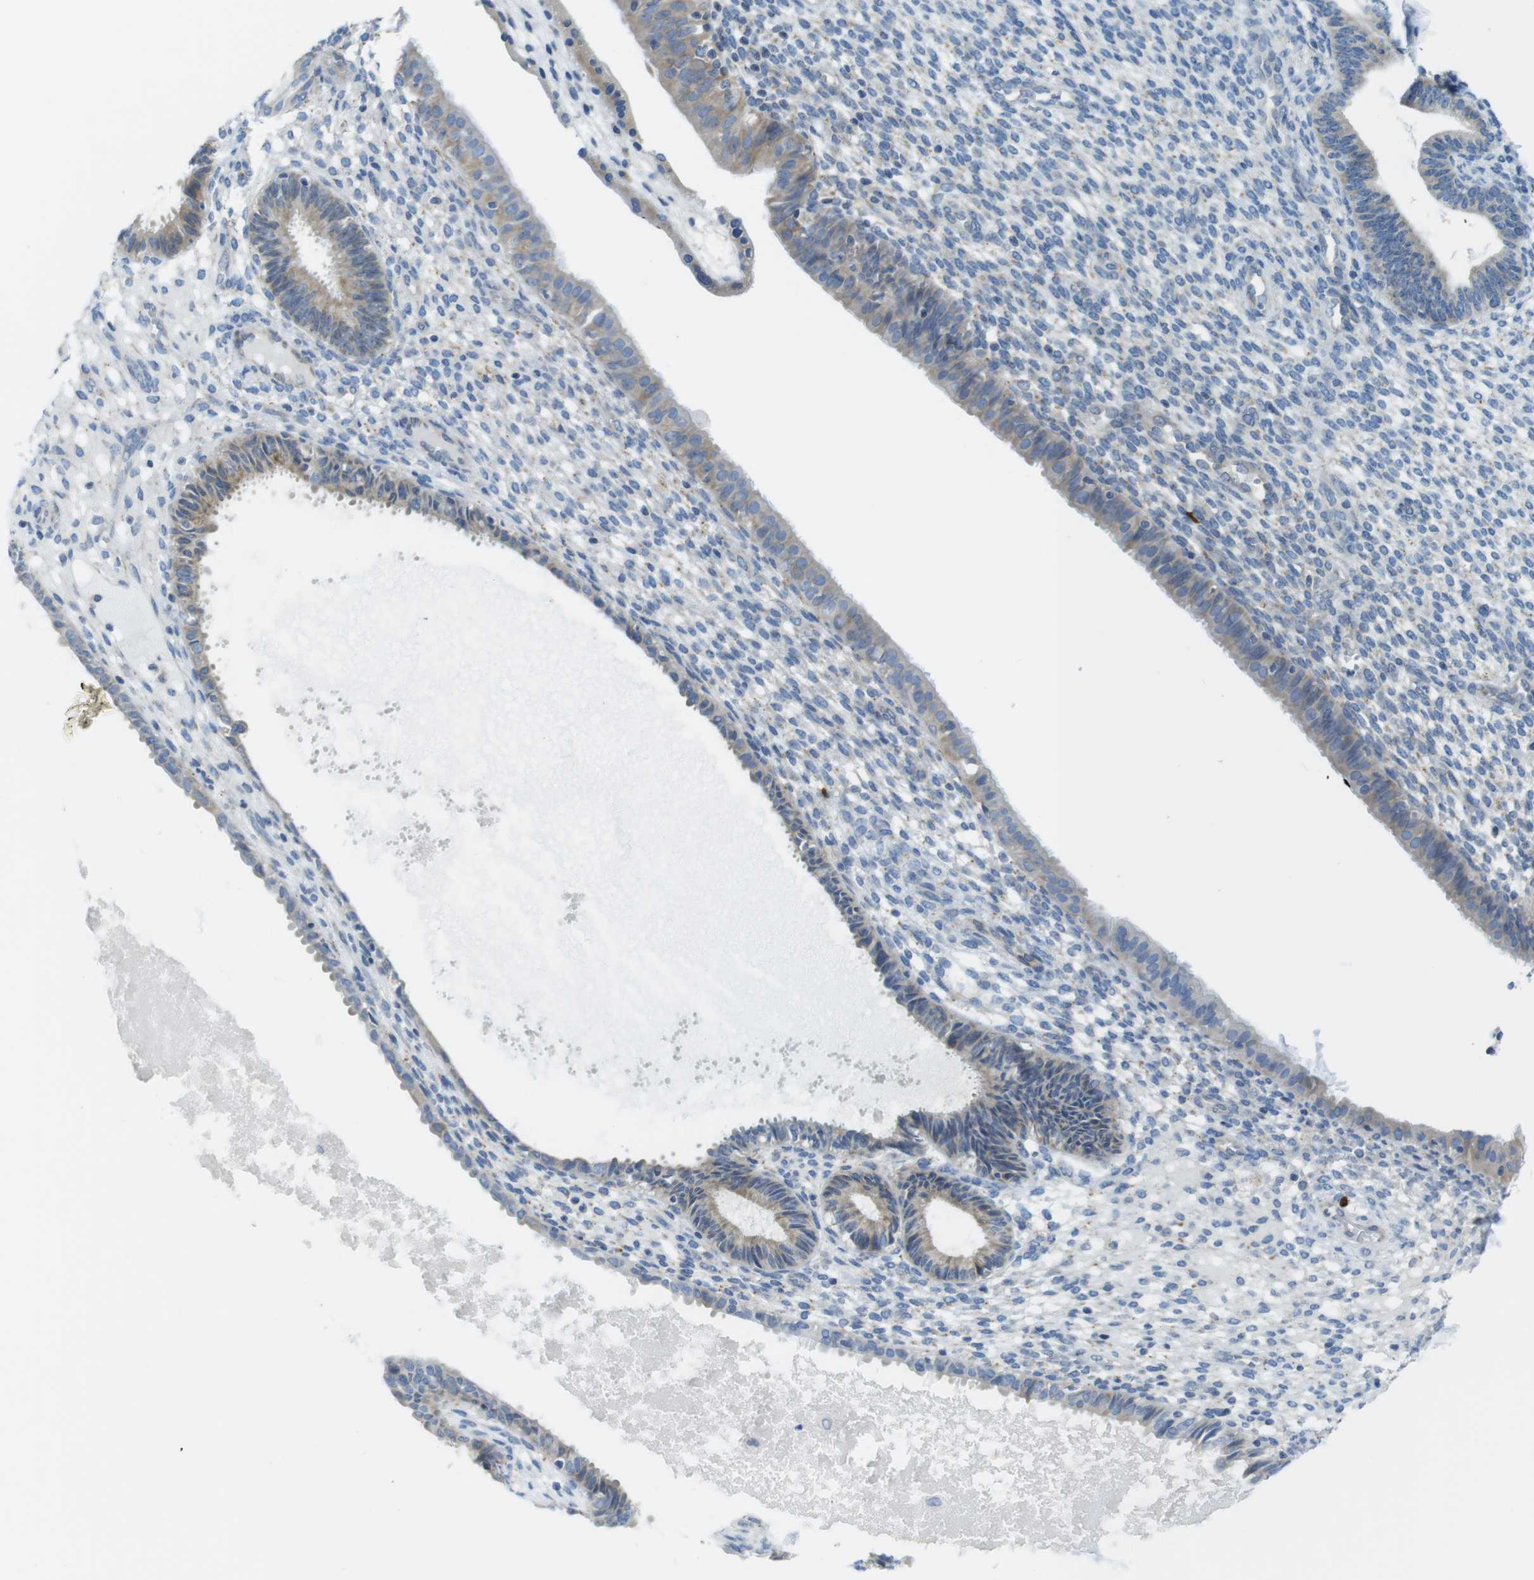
{"staining": {"intensity": "negative", "quantity": "none", "location": "none"}, "tissue": "endometrium", "cell_type": "Cells in endometrial stroma", "image_type": "normal", "snomed": [{"axis": "morphology", "description": "Normal tissue, NOS"}, {"axis": "topography", "description": "Endometrium"}], "caption": "Immunohistochemistry (IHC) photomicrograph of benign endometrium: endometrium stained with DAB (3,3'-diaminobenzidine) shows no significant protein expression in cells in endometrial stroma.", "gene": "CLPTM1L", "patient": {"sex": "female", "age": 61}}